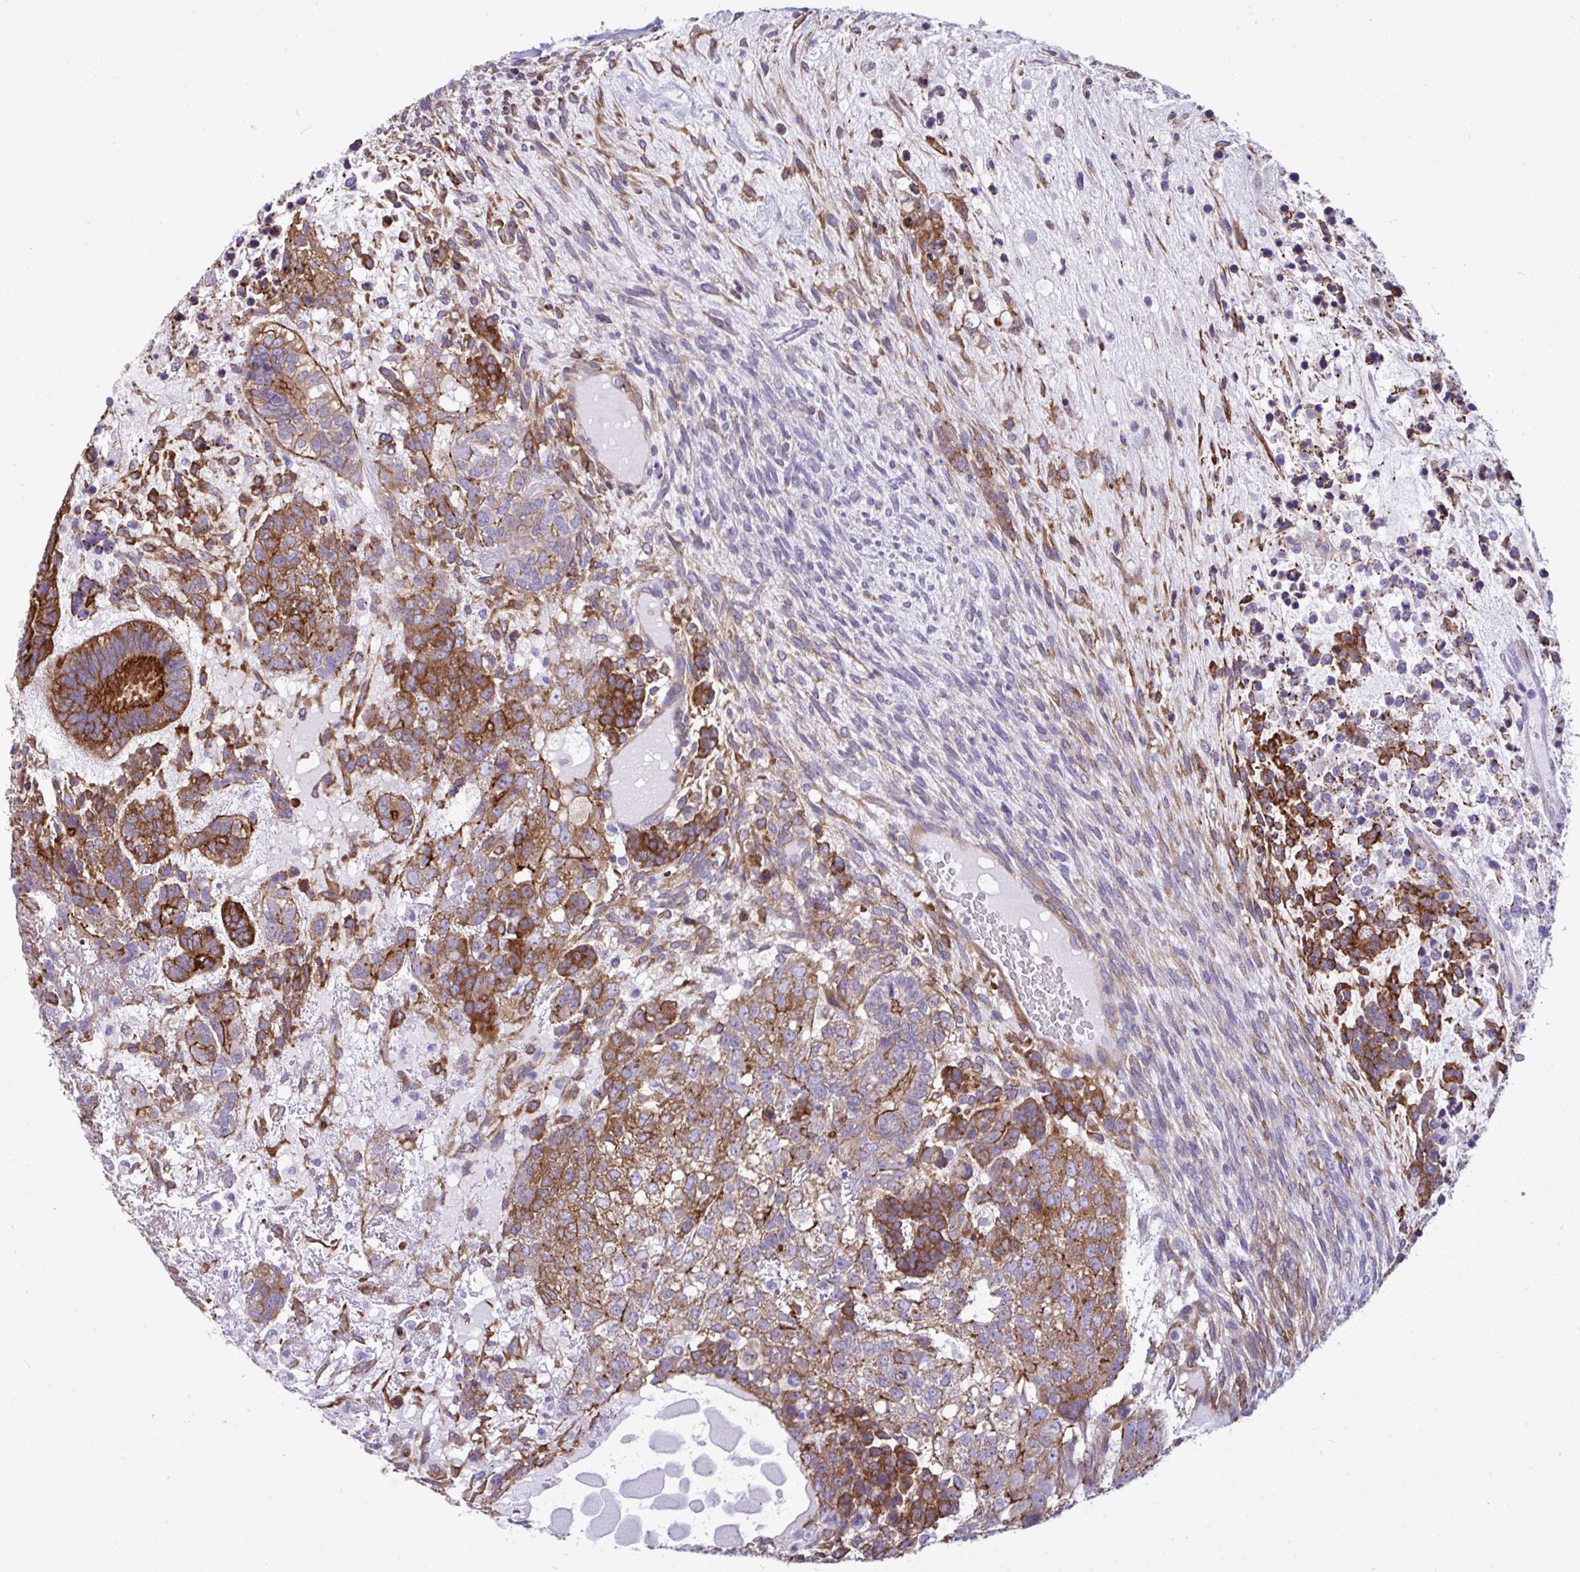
{"staining": {"intensity": "moderate", "quantity": ">75%", "location": "cytoplasmic/membranous"}, "tissue": "testis cancer", "cell_type": "Tumor cells", "image_type": "cancer", "snomed": [{"axis": "morphology", "description": "Carcinoma, Embryonal, NOS"}, {"axis": "topography", "description": "Testis"}], "caption": "About >75% of tumor cells in human testis cancer show moderate cytoplasmic/membranous protein expression as visualized by brown immunohistochemical staining.", "gene": "MYH10", "patient": {"sex": "male", "age": 23}}